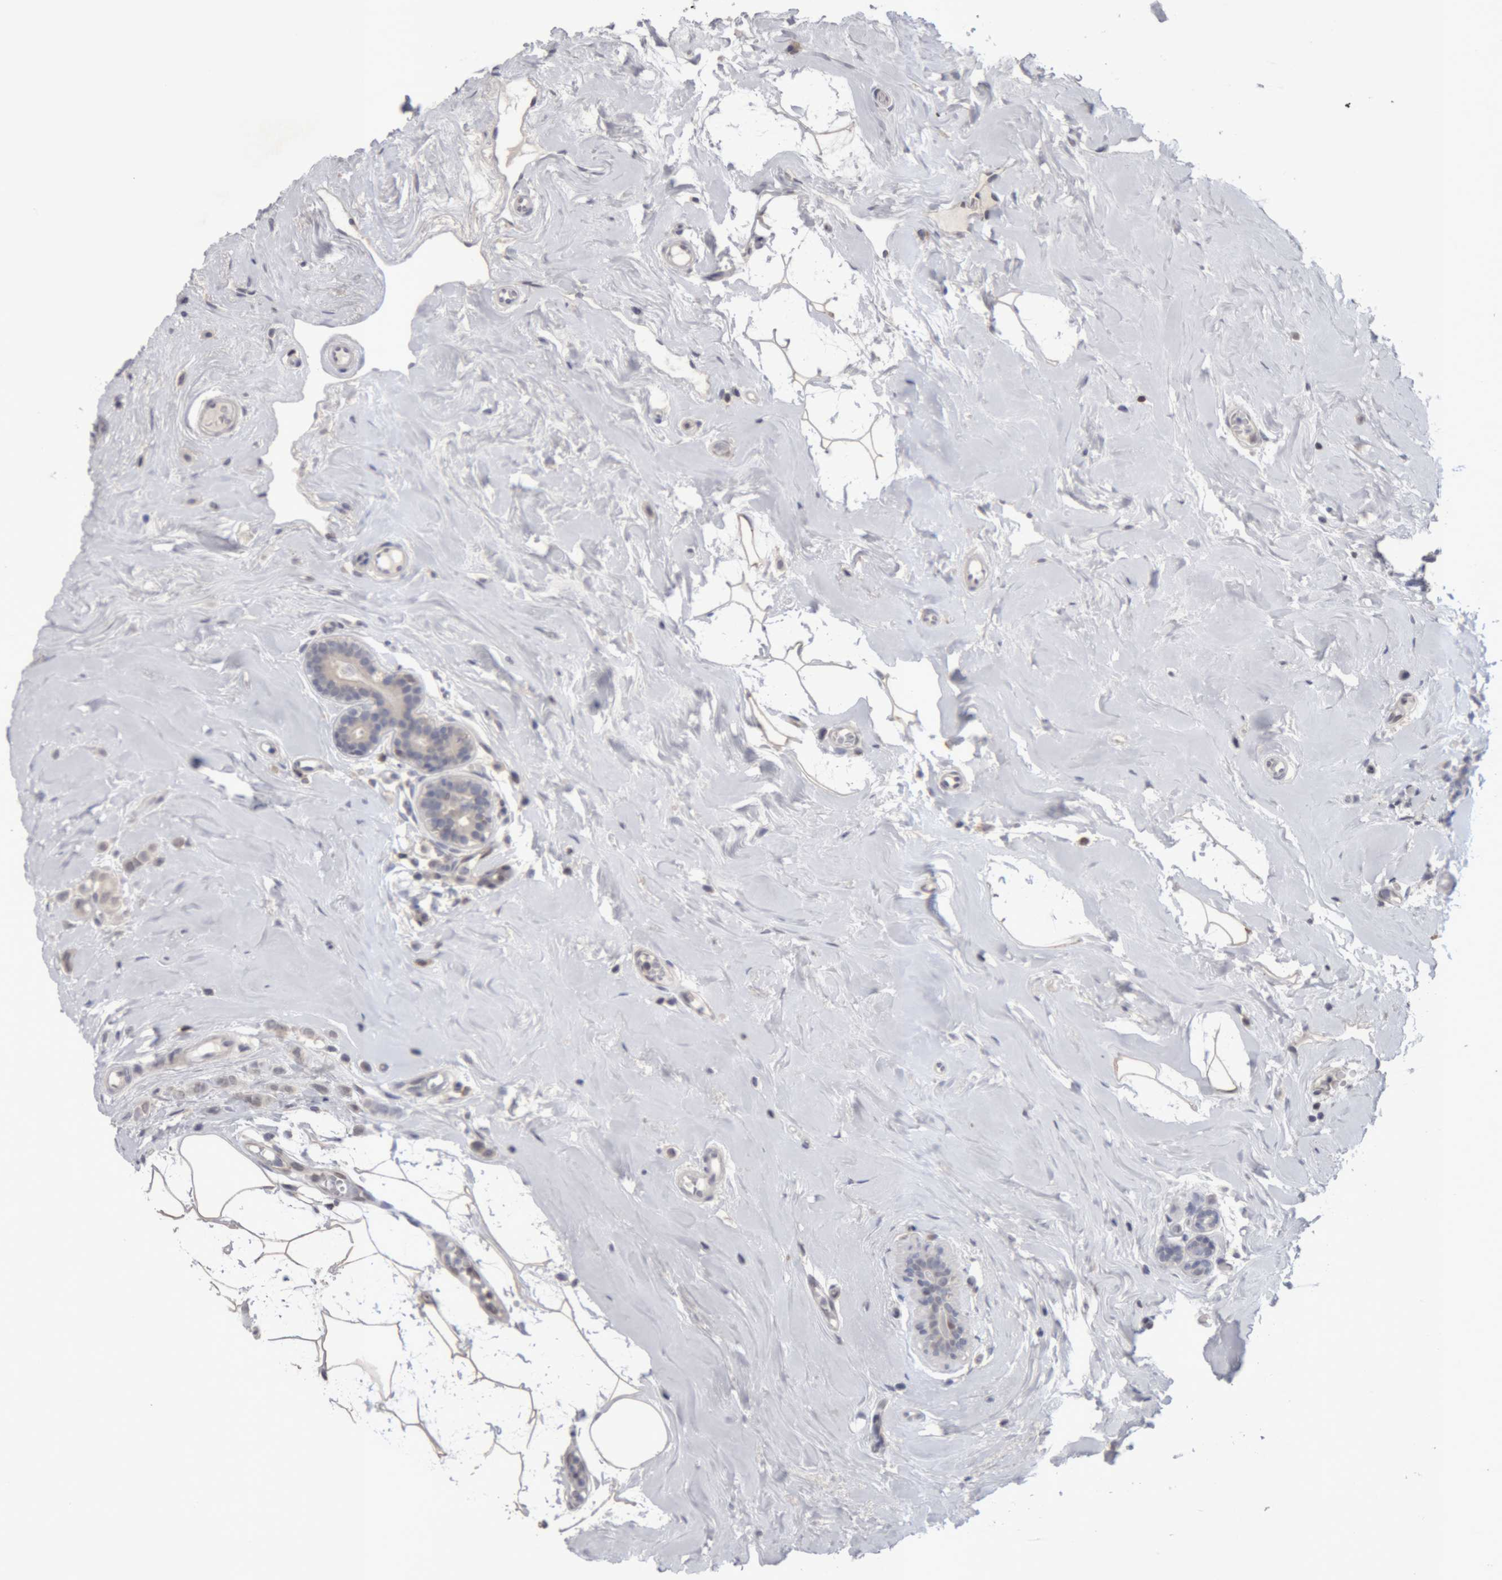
{"staining": {"intensity": "negative", "quantity": "none", "location": "none"}, "tissue": "breast cancer", "cell_type": "Tumor cells", "image_type": "cancer", "snomed": [{"axis": "morphology", "description": "Lobular carcinoma"}, {"axis": "topography", "description": "Breast"}], "caption": "This micrograph is of breast cancer stained with immunohistochemistry (IHC) to label a protein in brown with the nuclei are counter-stained blue. There is no positivity in tumor cells. Brightfield microscopy of immunohistochemistry (IHC) stained with DAB (3,3'-diaminobenzidine) (brown) and hematoxylin (blue), captured at high magnification.", "gene": "NFATC2", "patient": {"sex": "female", "age": 47}}